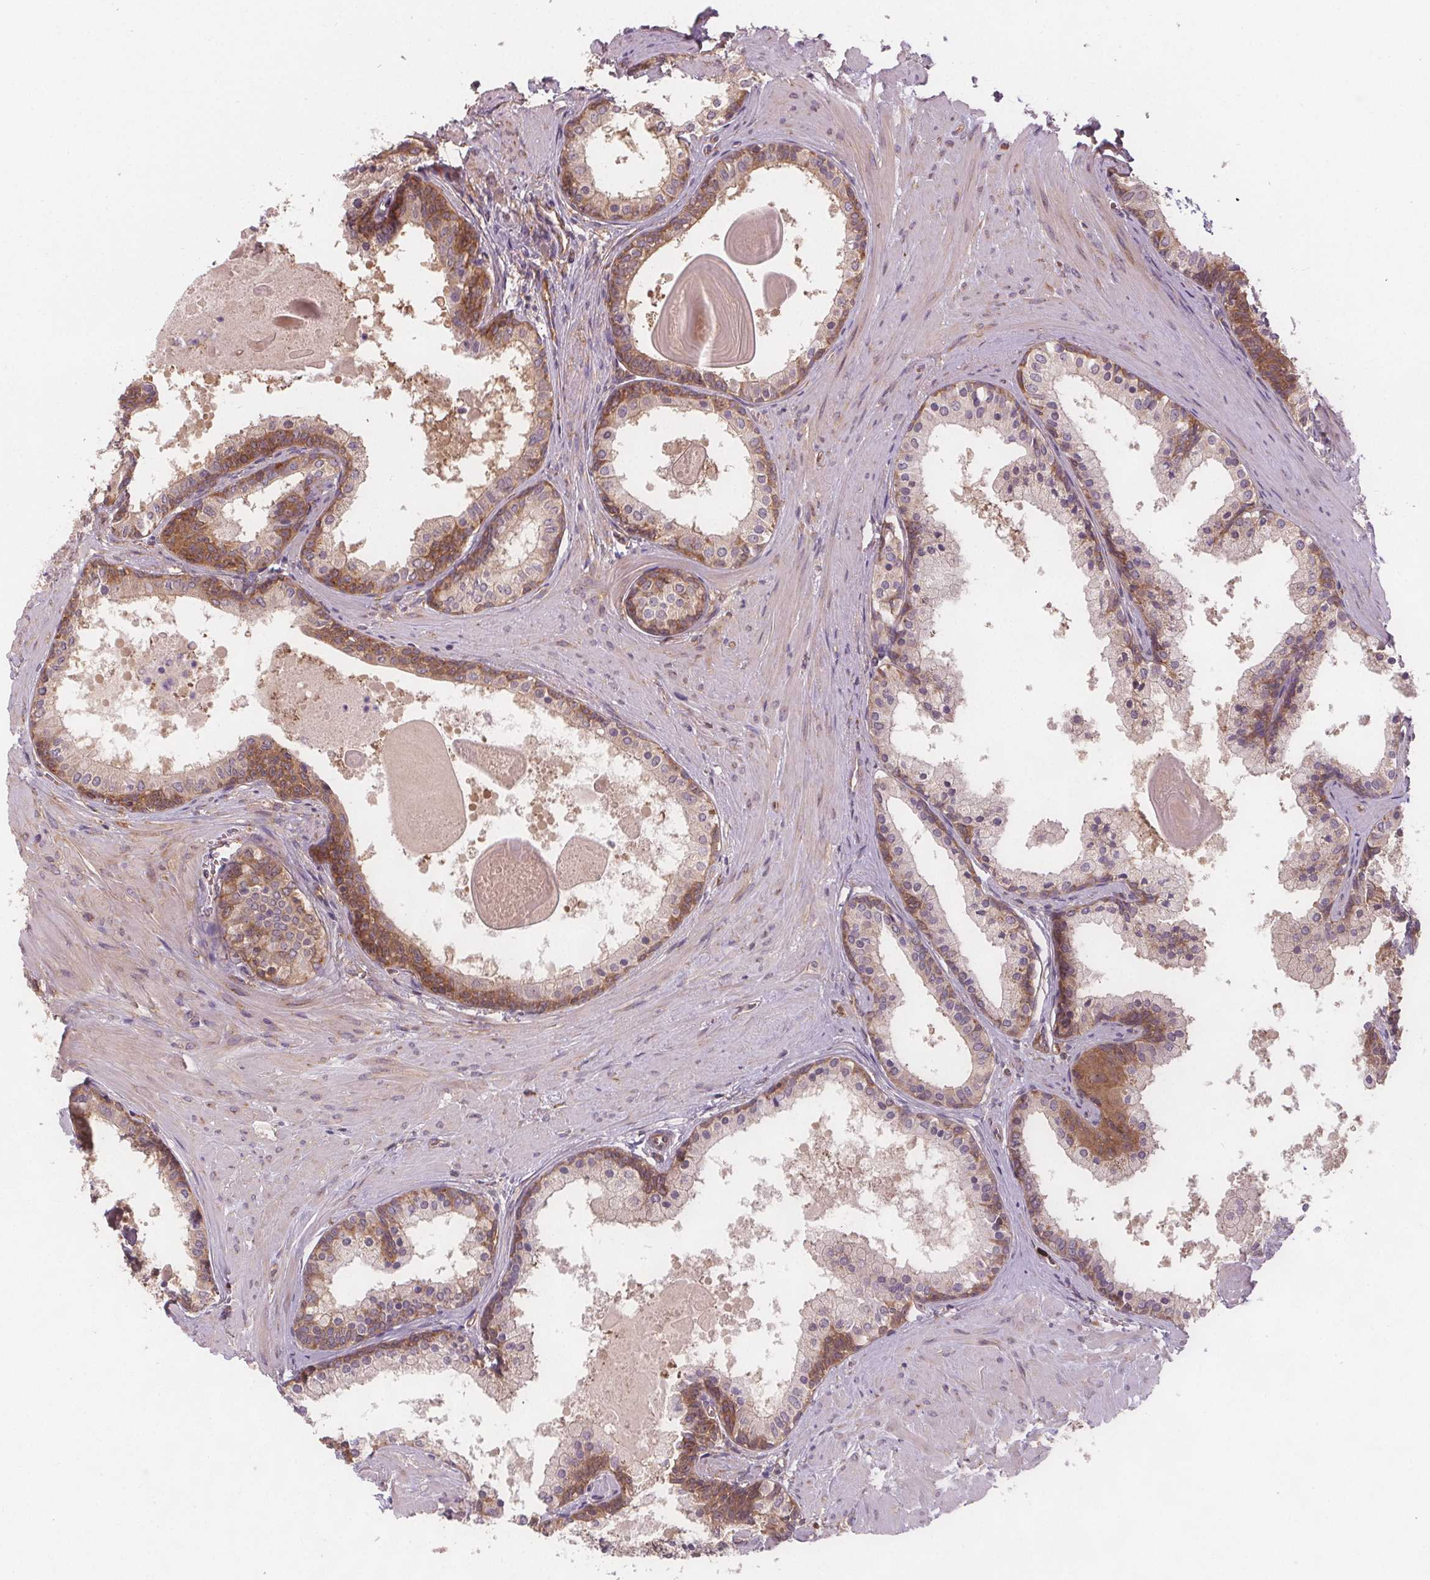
{"staining": {"intensity": "moderate", "quantity": "25%-75%", "location": "cytoplasmic/membranous"}, "tissue": "prostate", "cell_type": "Glandular cells", "image_type": "normal", "snomed": [{"axis": "morphology", "description": "Normal tissue, NOS"}, {"axis": "topography", "description": "Prostate"}], "caption": "Brown immunohistochemical staining in benign prostate reveals moderate cytoplasmic/membranous expression in approximately 25%-75% of glandular cells.", "gene": "EIF3D", "patient": {"sex": "male", "age": 61}}